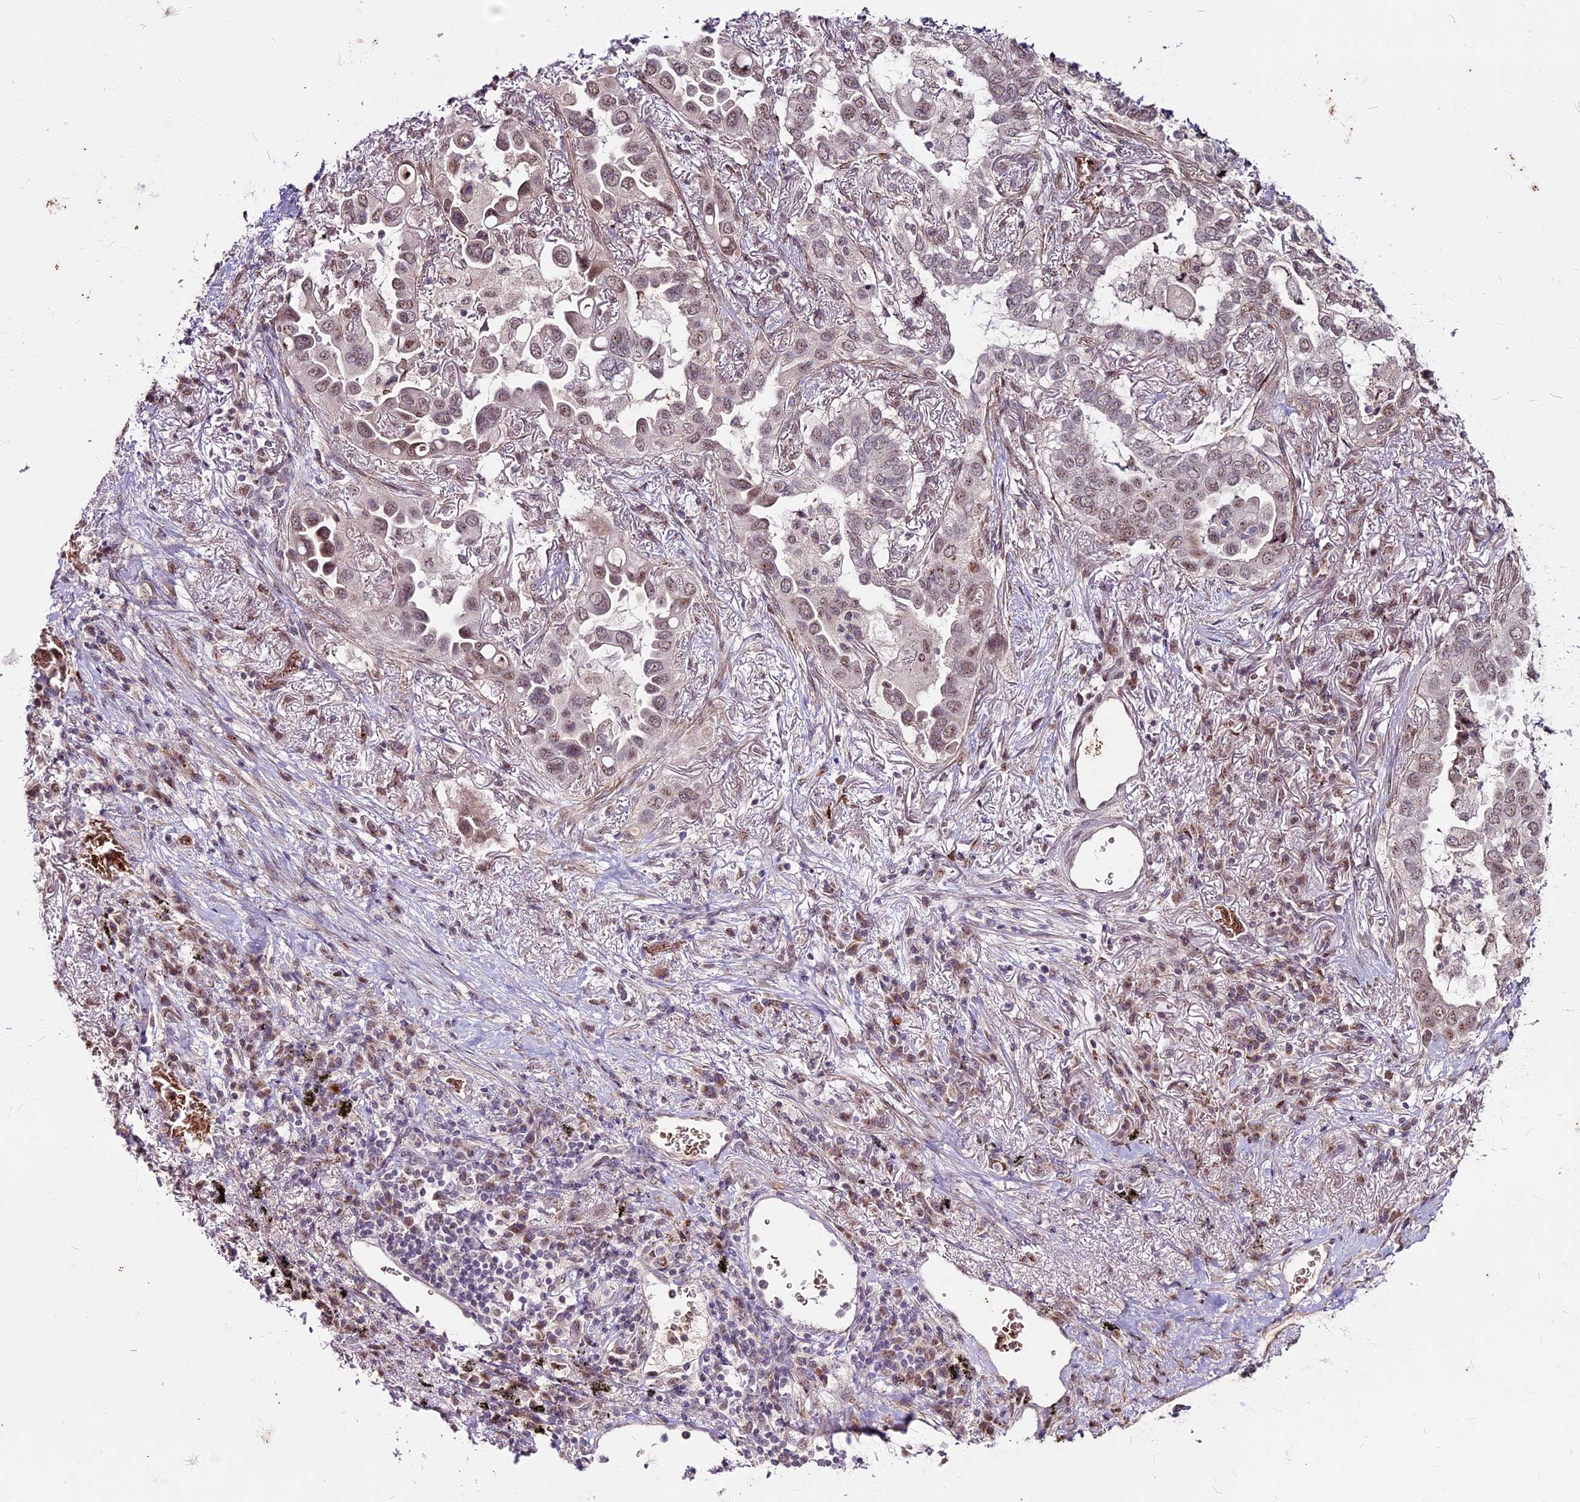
{"staining": {"intensity": "weak", "quantity": "25%-75%", "location": "nuclear"}, "tissue": "lung cancer", "cell_type": "Tumor cells", "image_type": "cancer", "snomed": [{"axis": "morphology", "description": "Adenocarcinoma, NOS"}, {"axis": "topography", "description": "Lung"}], "caption": "This is an image of IHC staining of lung adenocarcinoma, which shows weak staining in the nuclear of tumor cells.", "gene": "SUSD3", "patient": {"sex": "female", "age": 76}}